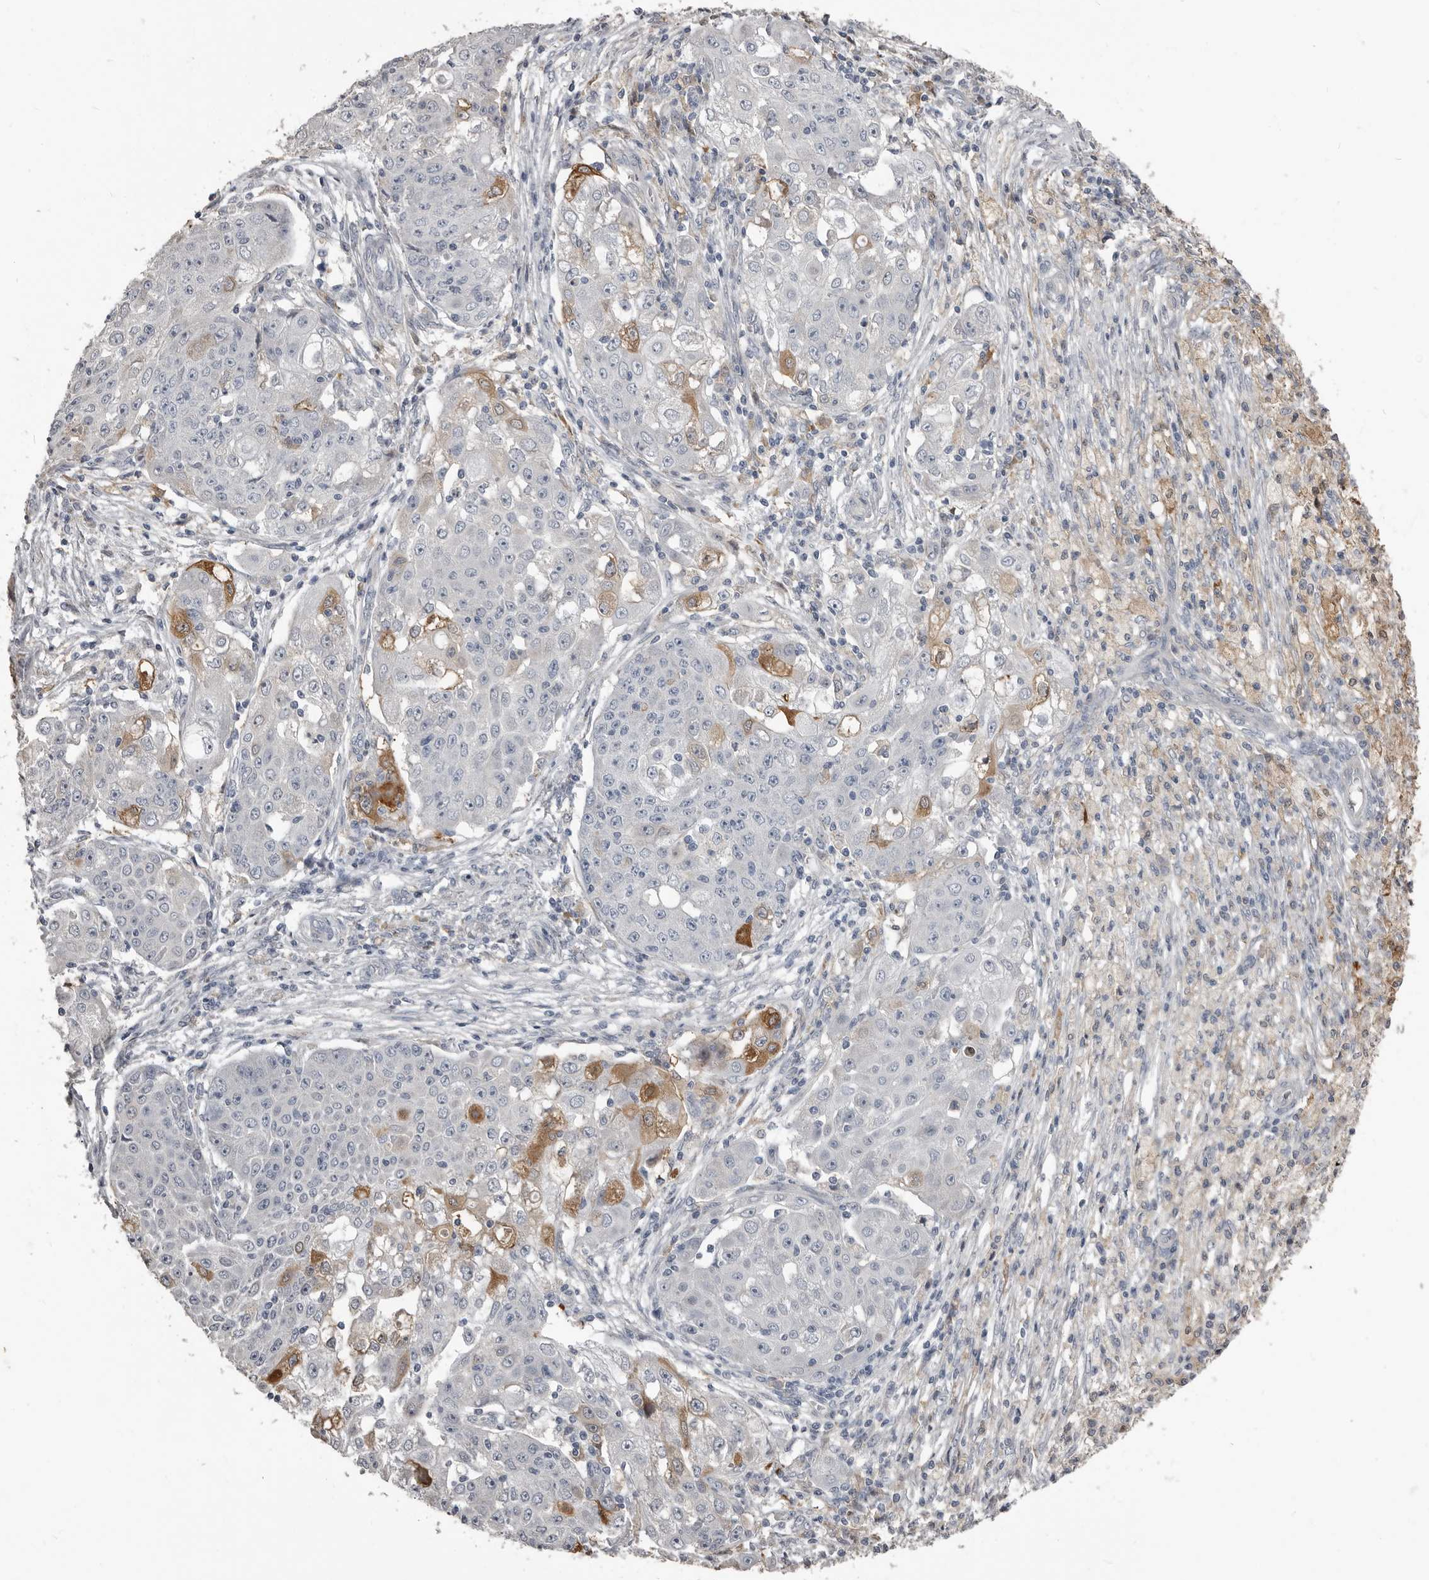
{"staining": {"intensity": "negative", "quantity": "none", "location": "none"}, "tissue": "ovarian cancer", "cell_type": "Tumor cells", "image_type": "cancer", "snomed": [{"axis": "morphology", "description": "Carcinoma, endometroid"}, {"axis": "topography", "description": "Ovary"}], "caption": "Photomicrograph shows no significant protein positivity in tumor cells of ovarian endometroid carcinoma. Nuclei are stained in blue.", "gene": "KCNJ8", "patient": {"sex": "female", "age": 42}}